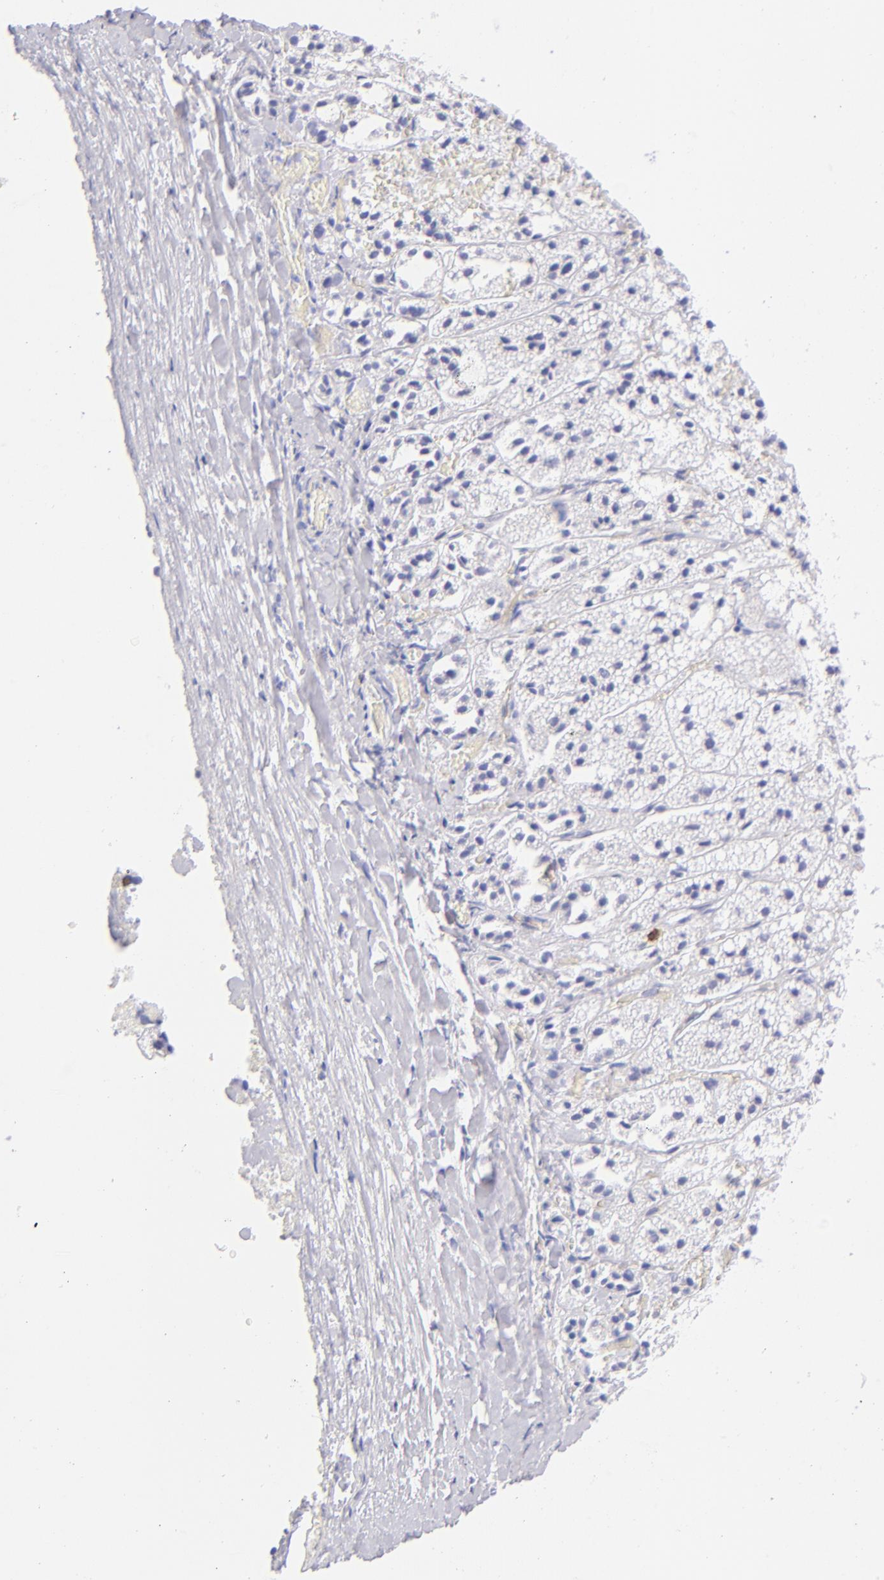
{"staining": {"intensity": "negative", "quantity": "none", "location": "none"}, "tissue": "adrenal gland", "cell_type": "Glandular cells", "image_type": "normal", "snomed": [{"axis": "morphology", "description": "Normal tissue, NOS"}, {"axis": "topography", "description": "Adrenal gland"}], "caption": "The photomicrograph shows no staining of glandular cells in unremarkable adrenal gland. The staining is performed using DAB brown chromogen with nuclei counter-stained in using hematoxylin.", "gene": "CD69", "patient": {"sex": "female", "age": 44}}